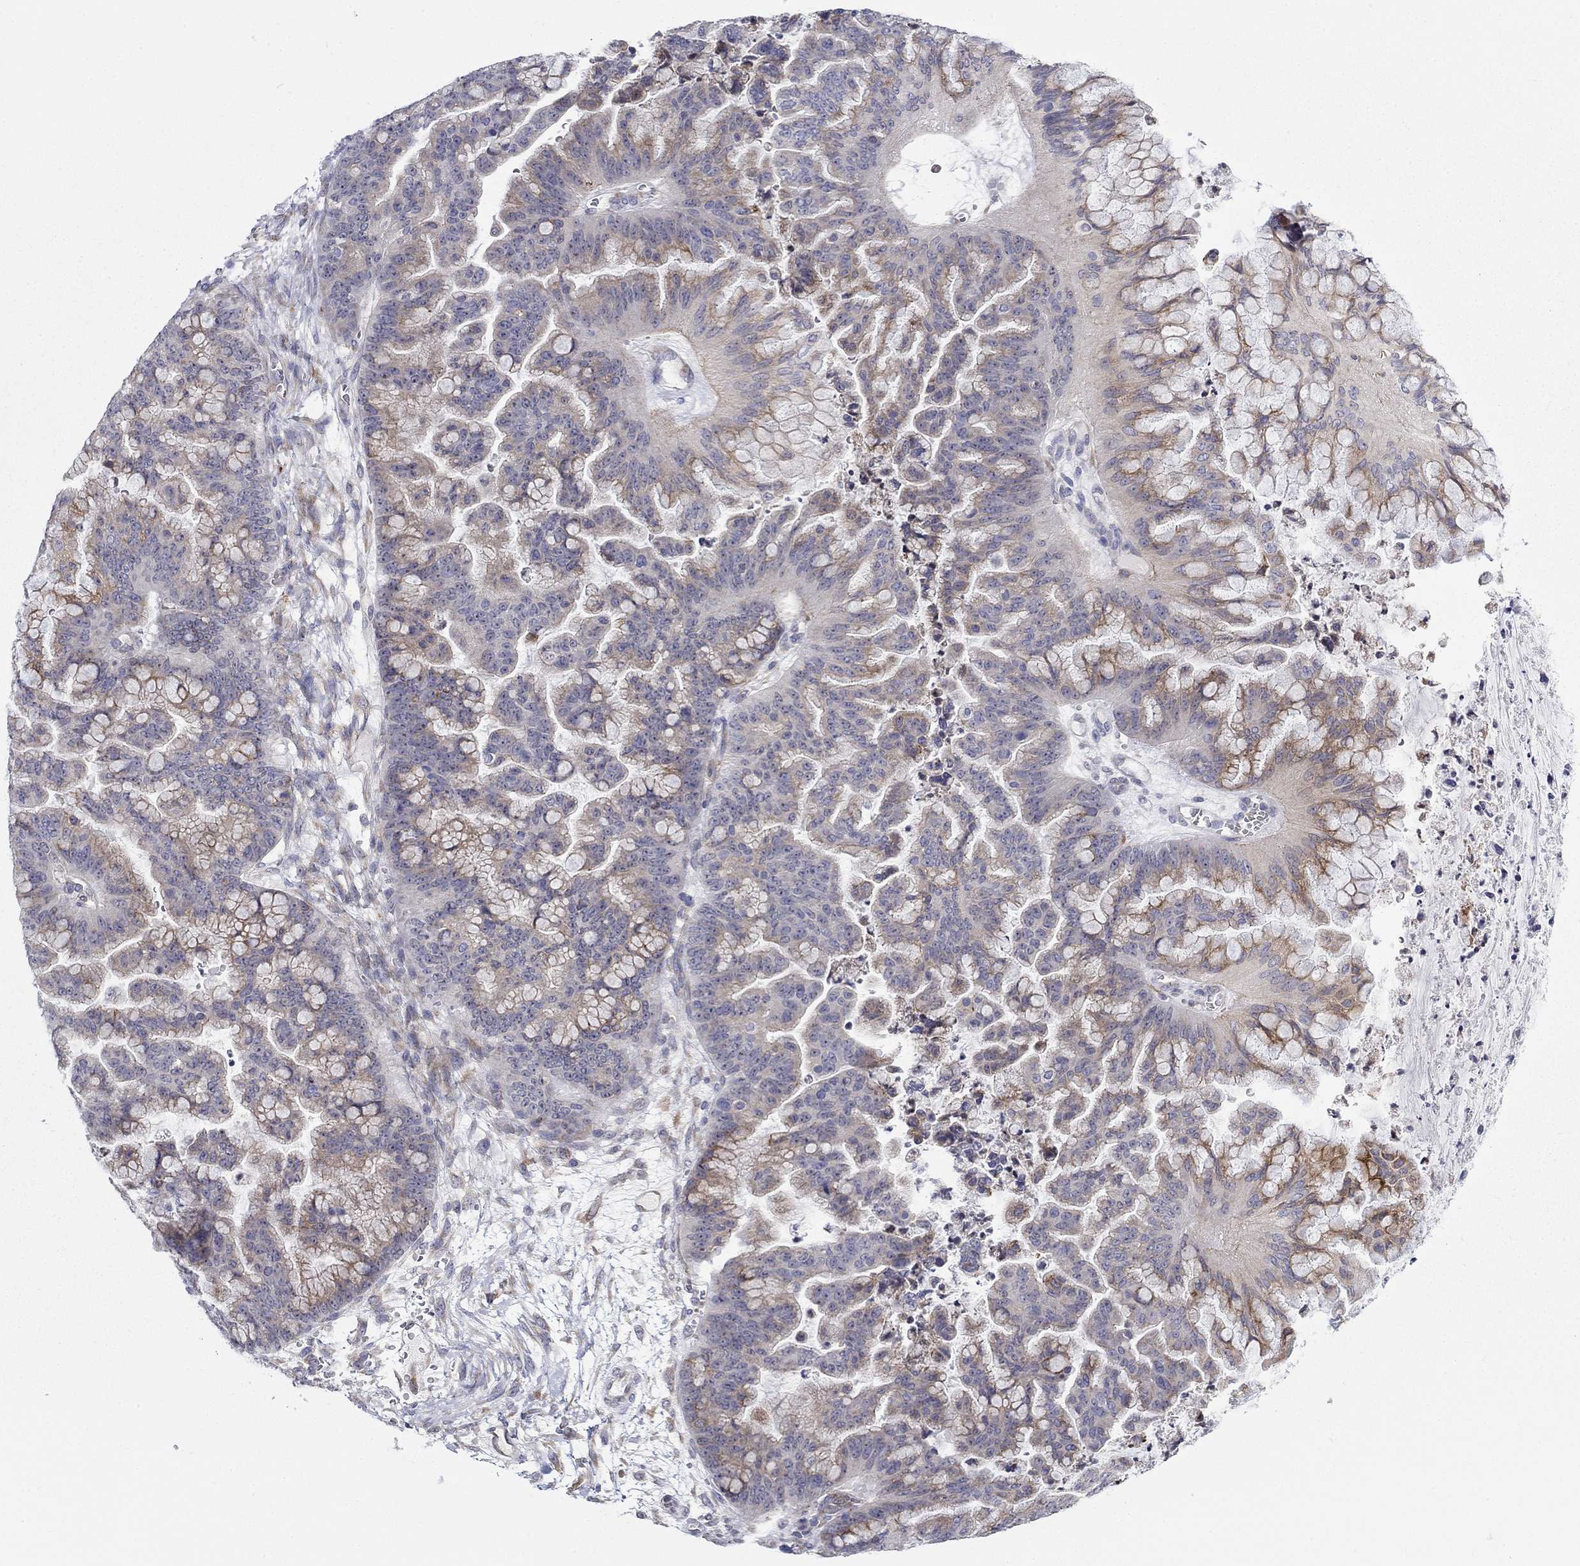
{"staining": {"intensity": "moderate", "quantity": "25%-75%", "location": "cytoplasmic/membranous"}, "tissue": "ovarian cancer", "cell_type": "Tumor cells", "image_type": "cancer", "snomed": [{"axis": "morphology", "description": "Cystadenocarcinoma, mucinous, NOS"}, {"axis": "topography", "description": "Ovary"}], "caption": "High-magnification brightfield microscopy of ovarian mucinous cystadenocarcinoma stained with DAB (brown) and counterstained with hematoxylin (blue). tumor cells exhibit moderate cytoplasmic/membranous staining is appreciated in approximately25%-75% of cells.", "gene": "QRFPR", "patient": {"sex": "female", "age": 67}}